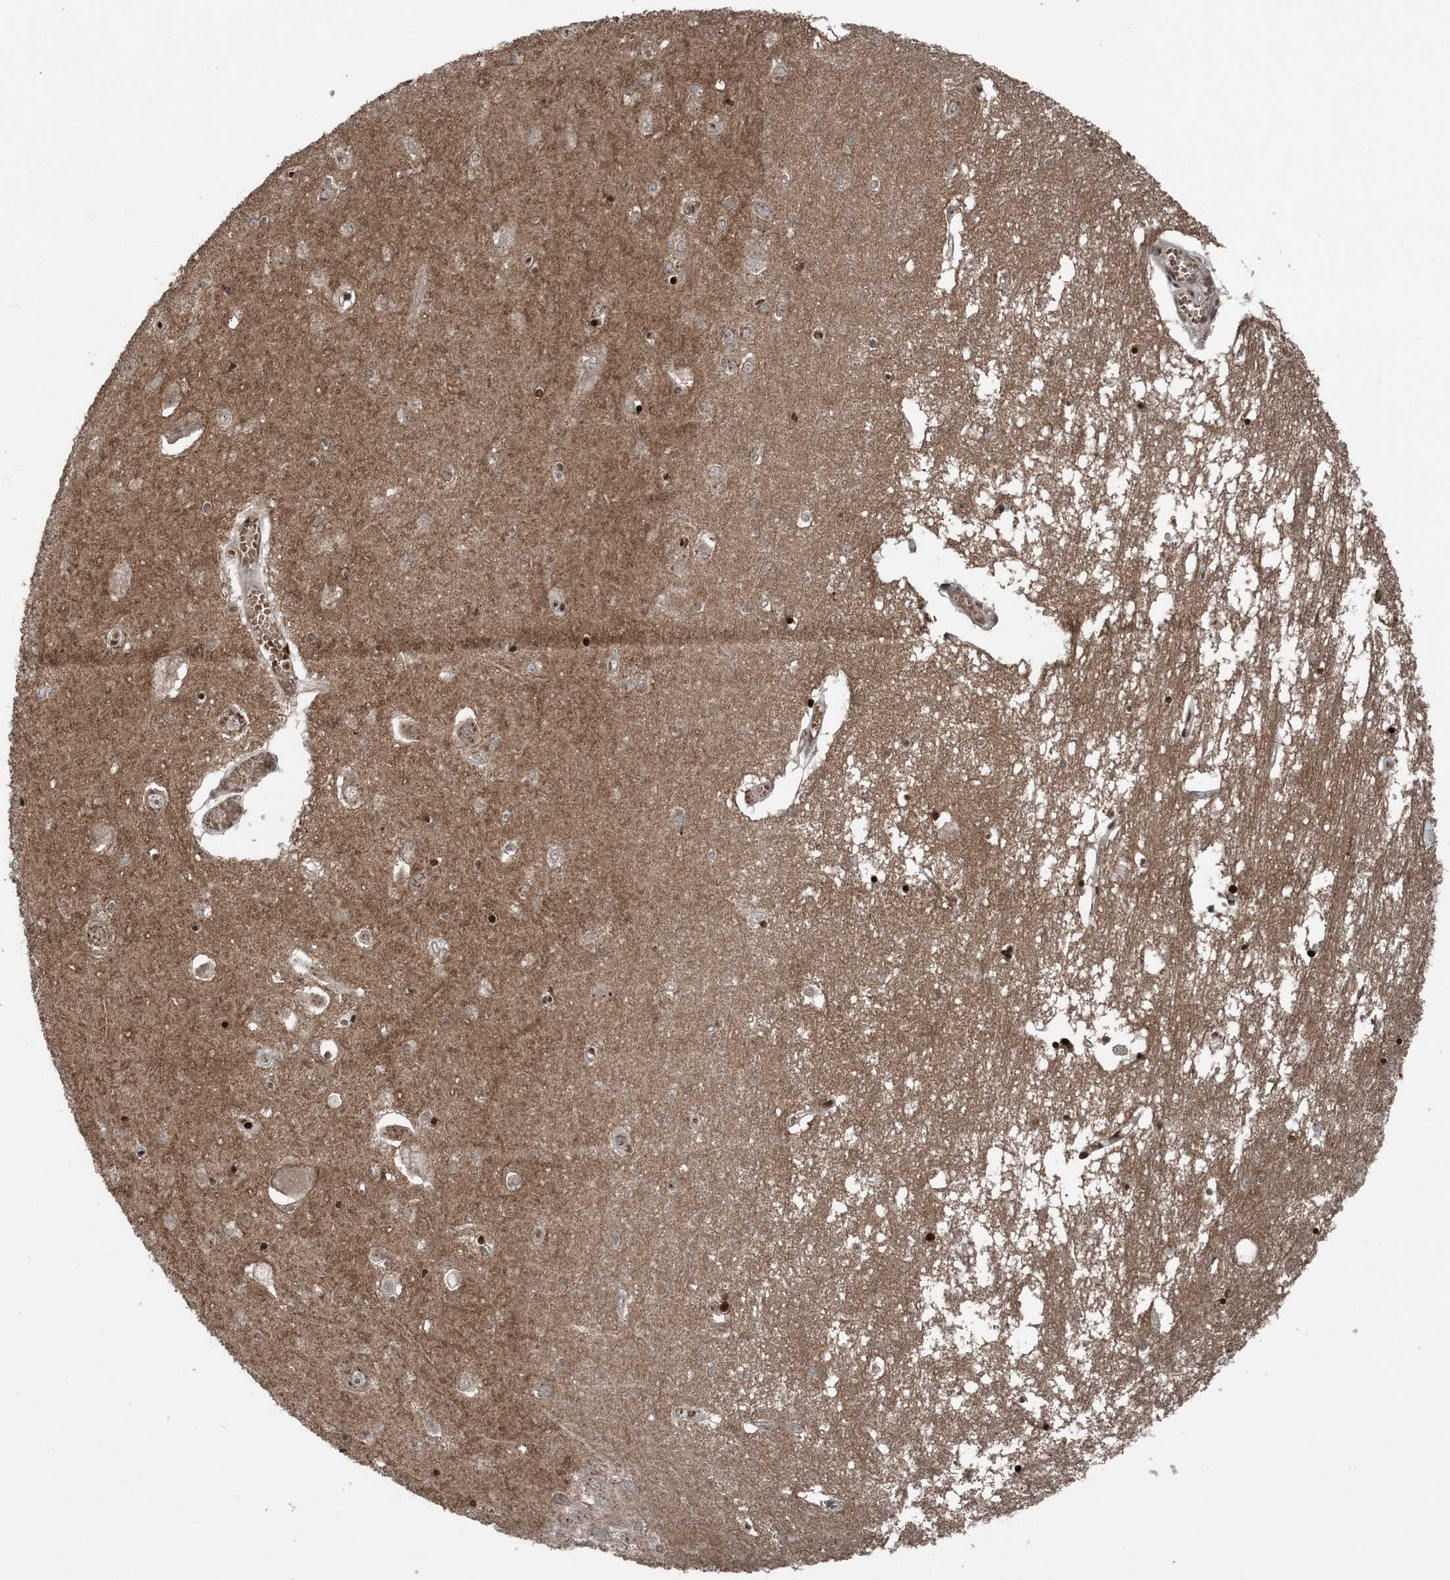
{"staining": {"intensity": "strong", "quantity": ">75%", "location": "cytoplasmic/membranous,nuclear"}, "tissue": "hippocampus", "cell_type": "Glial cells", "image_type": "normal", "snomed": [{"axis": "morphology", "description": "Normal tissue, NOS"}, {"axis": "topography", "description": "Hippocampus"}], "caption": "Immunohistochemical staining of benign hippocampus shows high levels of strong cytoplasmic/membranous,nuclear positivity in approximately >75% of glial cells.", "gene": "ZFAND2B", "patient": {"sex": "male", "age": 70}}